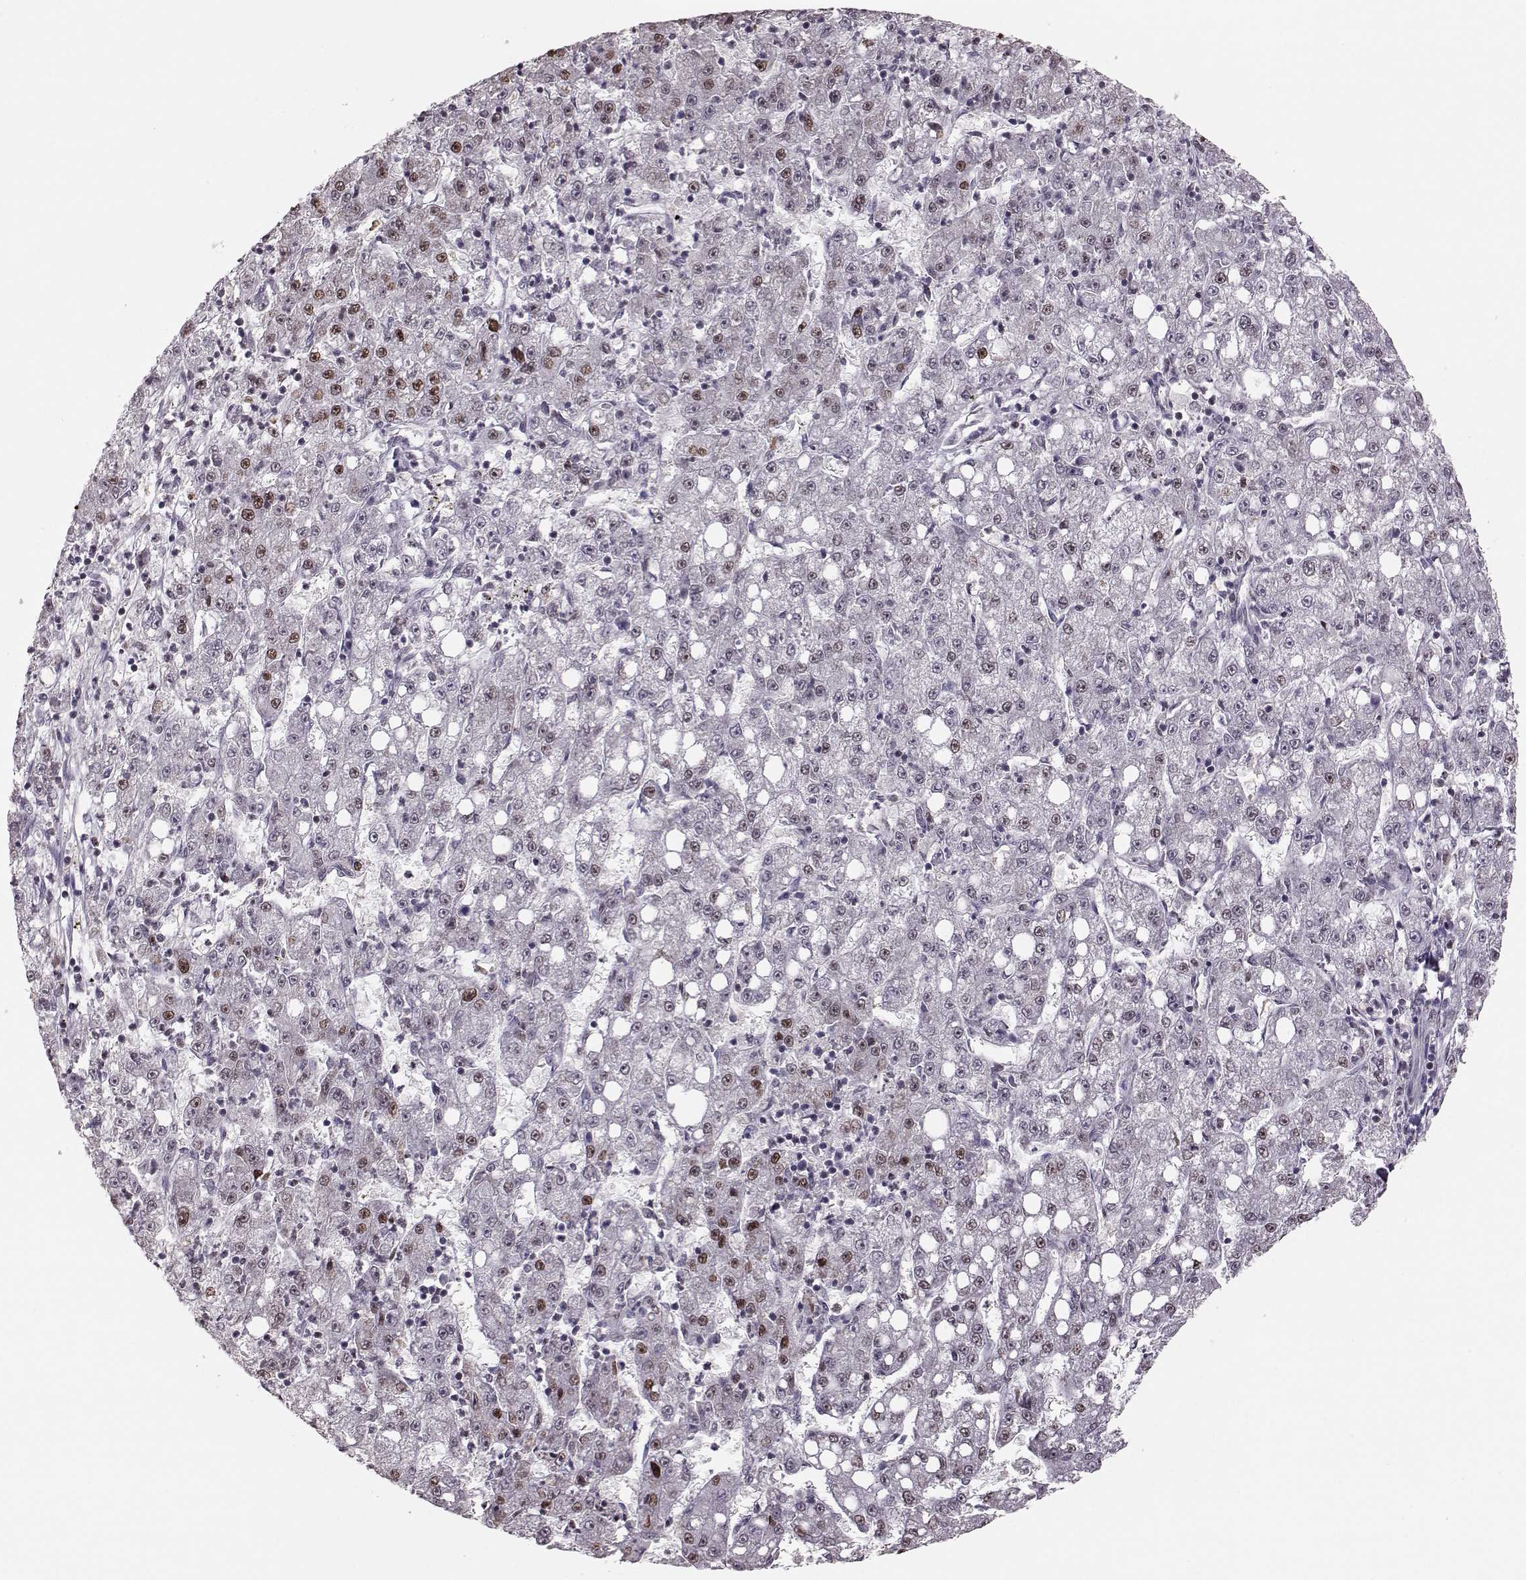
{"staining": {"intensity": "moderate", "quantity": "<25%", "location": "nuclear"}, "tissue": "liver cancer", "cell_type": "Tumor cells", "image_type": "cancer", "snomed": [{"axis": "morphology", "description": "Carcinoma, Hepatocellular, NOS"}, {"axis": "topography", "description": "Liver"}], "caption": "A brown stain highlights moderate nuclear positivity of a protein in liver cancer (hepatocellular carcinoma) tumor cells.", "gene": "KLF6", "patient": {"sex": "female", "age": 65}}